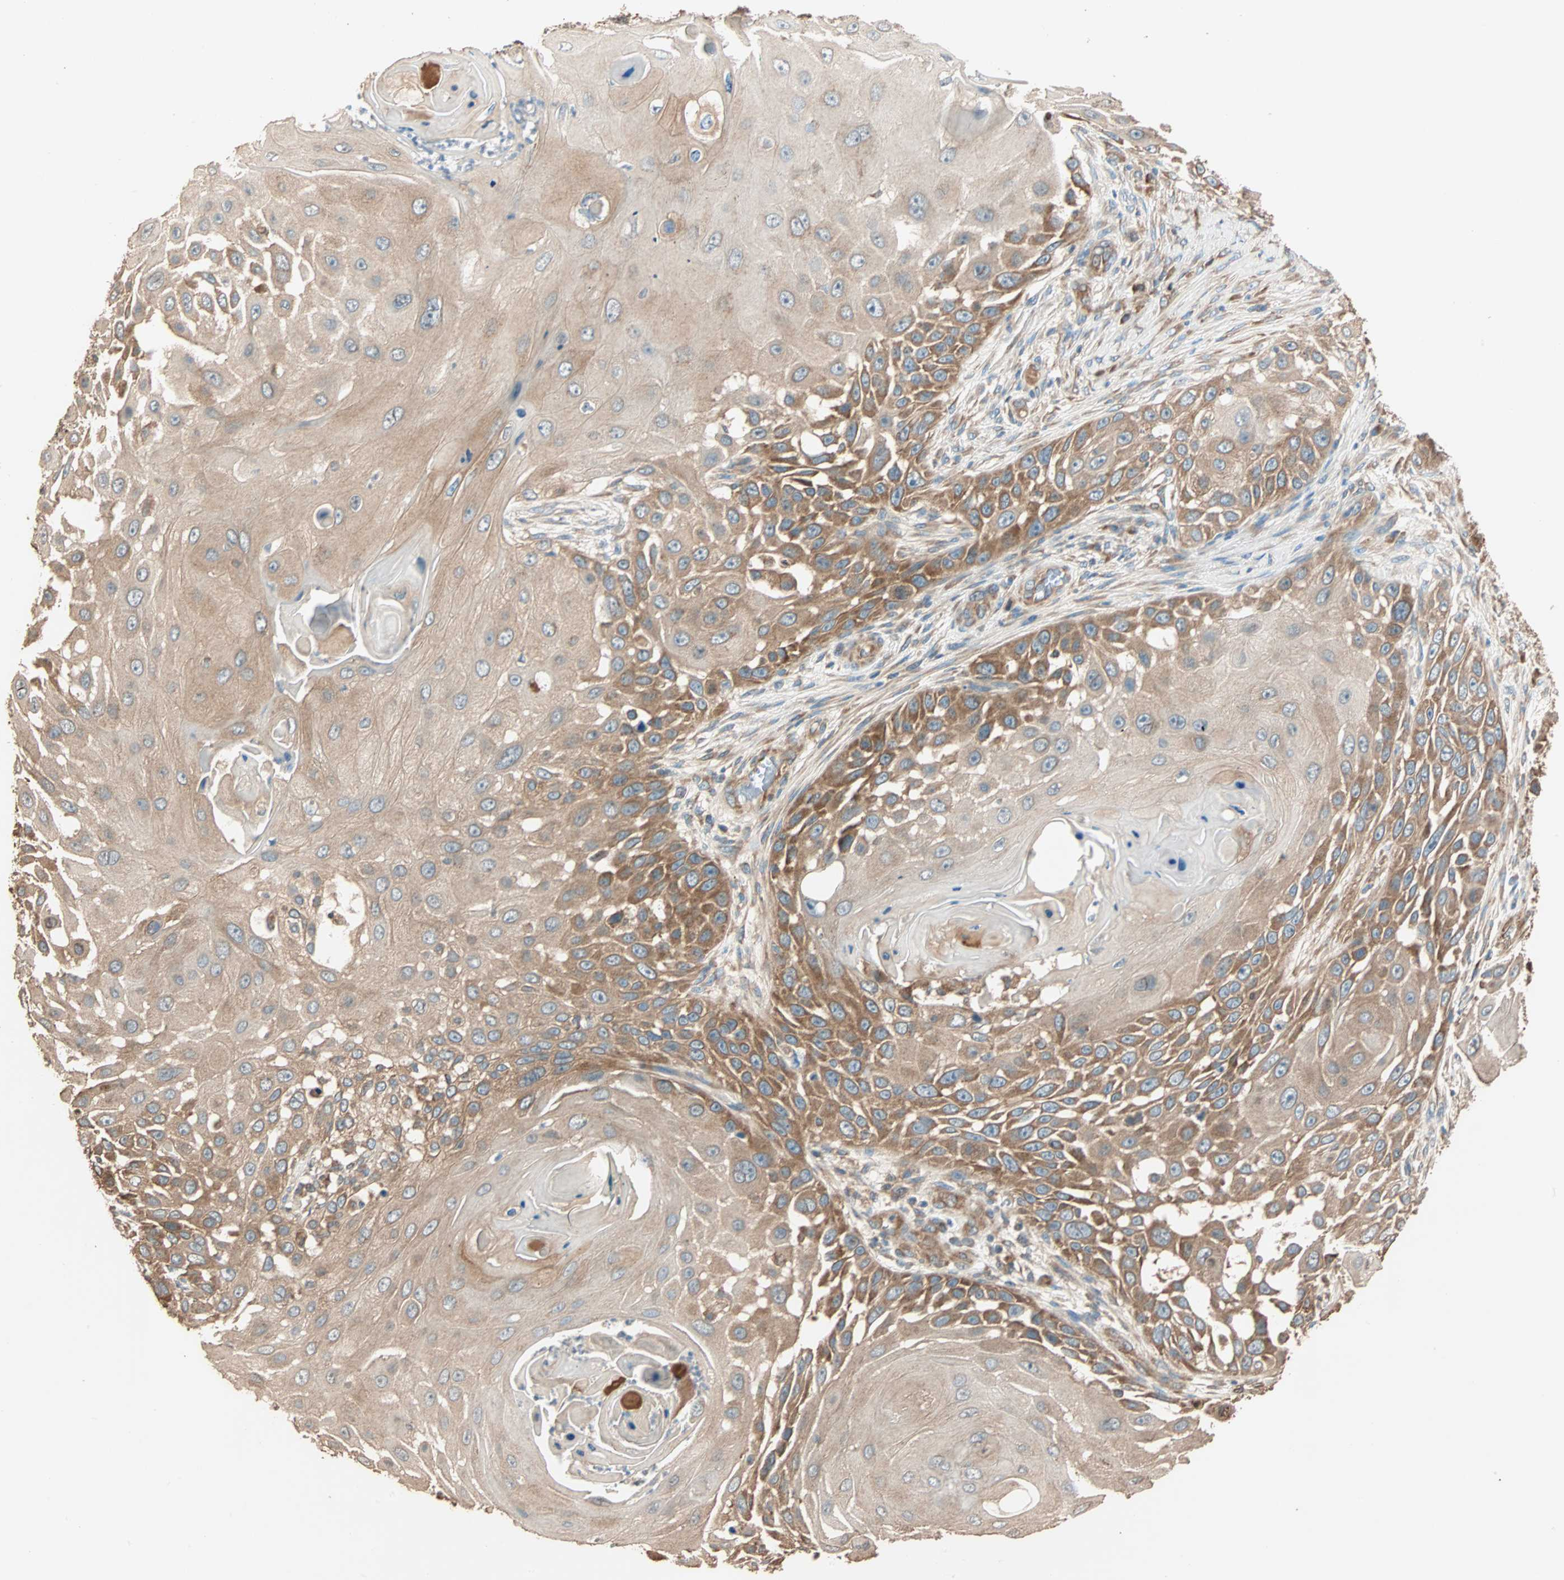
{"staining": {"intensity": "moderate", "quantity": ">75%", "location": "cytoplasmic/membranous"}, "tissue": "skin cancer", "cell_type": "Tumor cells", "image_type": "cancer", "snomed": [{"axis": "morphology", "description": "Squamous cell carcinoma, NOS"}, {"axis": "topography", "description": "Skin"}], "caption": "Approximately >75% of tumor cells in human skin cancer (squamous cell carcinoma) display moderate cytoplasmic/membranous protein expression as visualized by brown immunohistochemical staining.", "gene": "EIF4G2", "patient": {"sex": "female", "age": 44}}